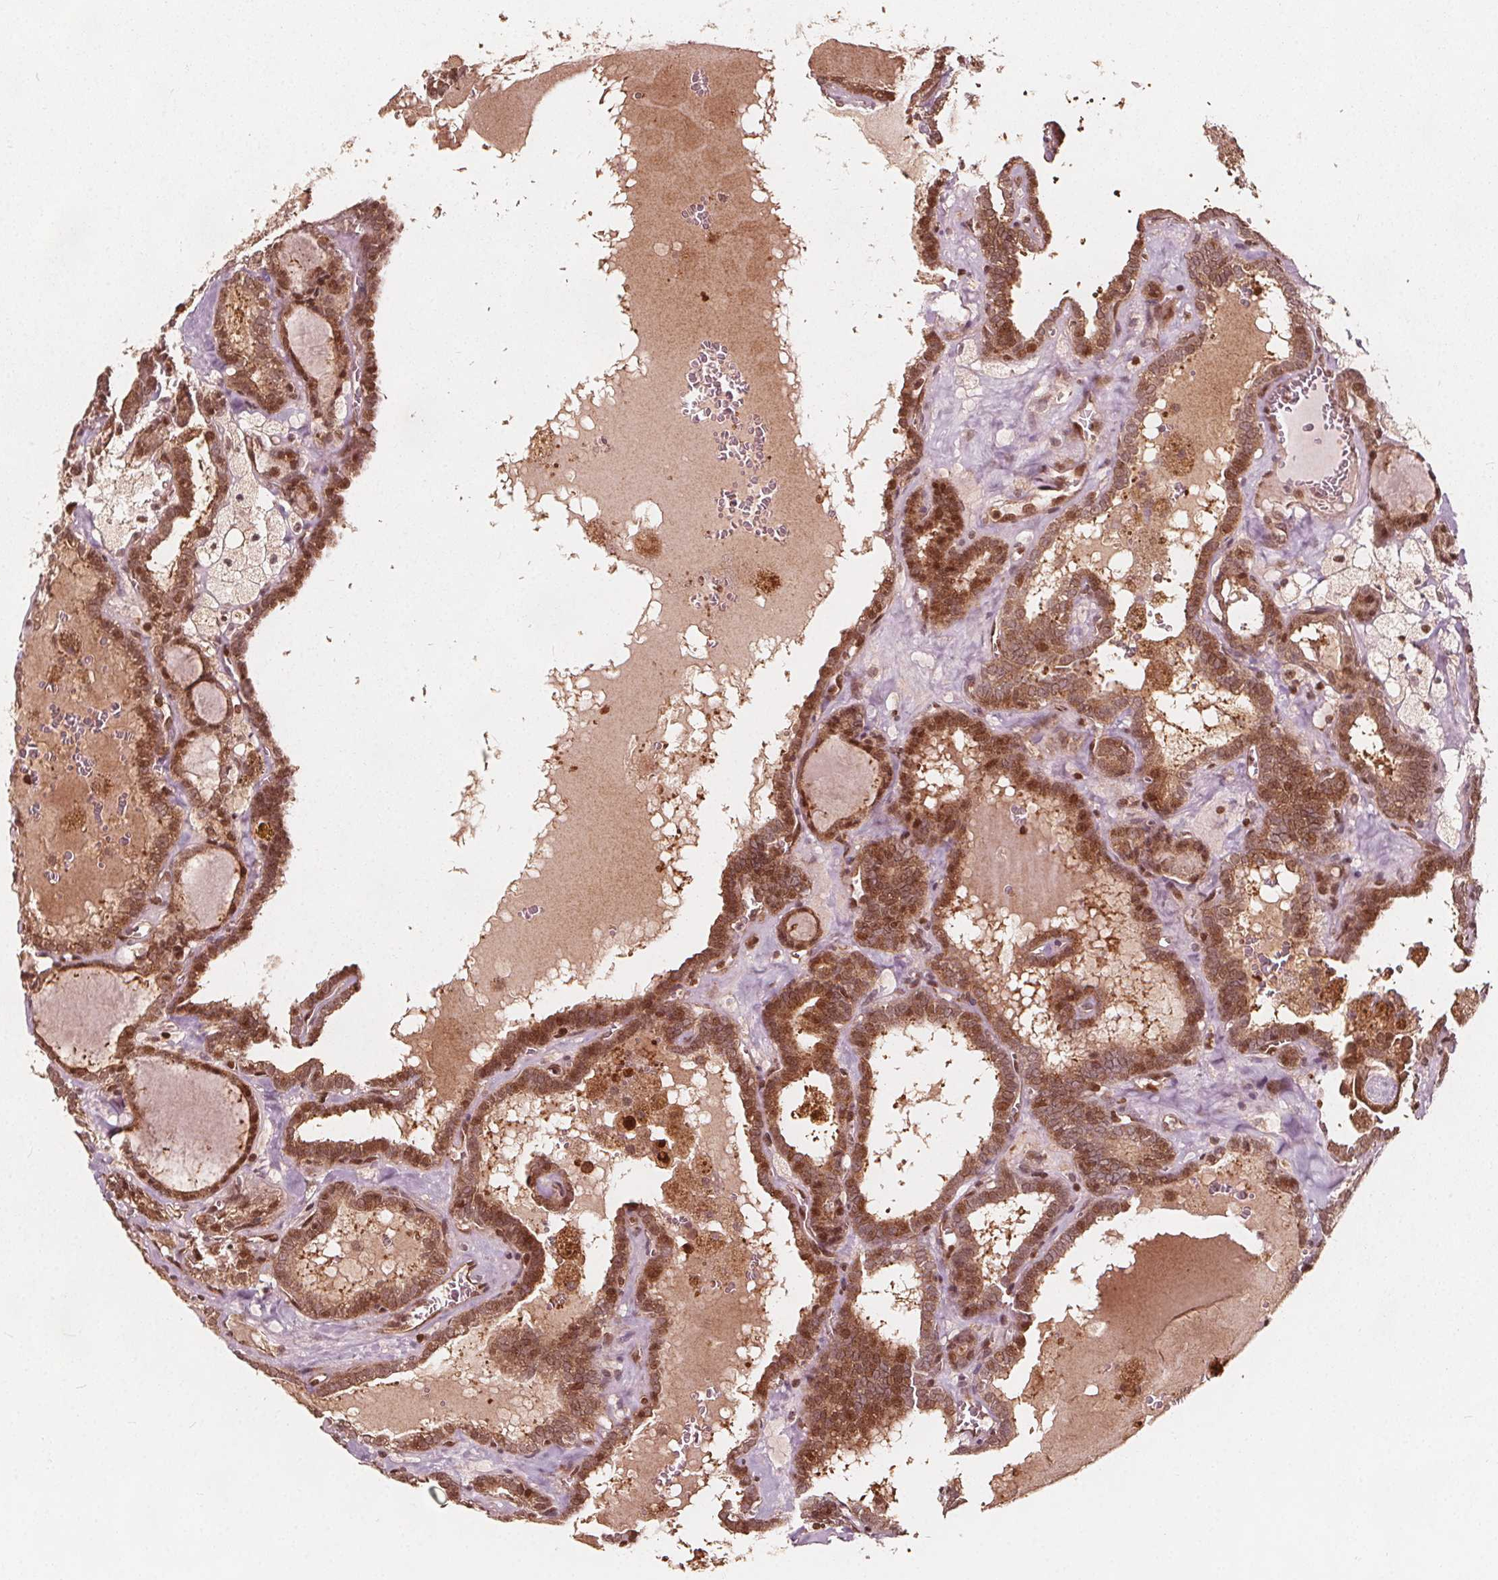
{"staining": {"intensity": "moderate", "quantity": ">75%", "location": "cytoplasmic/membranous"}, "tissue": "thyroid cancer", "cell_type": "Tumor cells", "image_type": "cancer", "snomed": [{"axis": "morphology", "description": "Papillary adenocarcinoma, NOS"}, {"axis": "topography", "description": "Thyroid gland"}], "caption": "A high-resolution micrograph shows immunohistochemistry (IHC) staining of thyroid cancer (papillary adenocarcinoma), which exhibits moderate cytoplasmic/membranous expression in approximately >75% of tumor cells.", "gene": "AIP", "patient": {"sex": "female", "age": 39}}